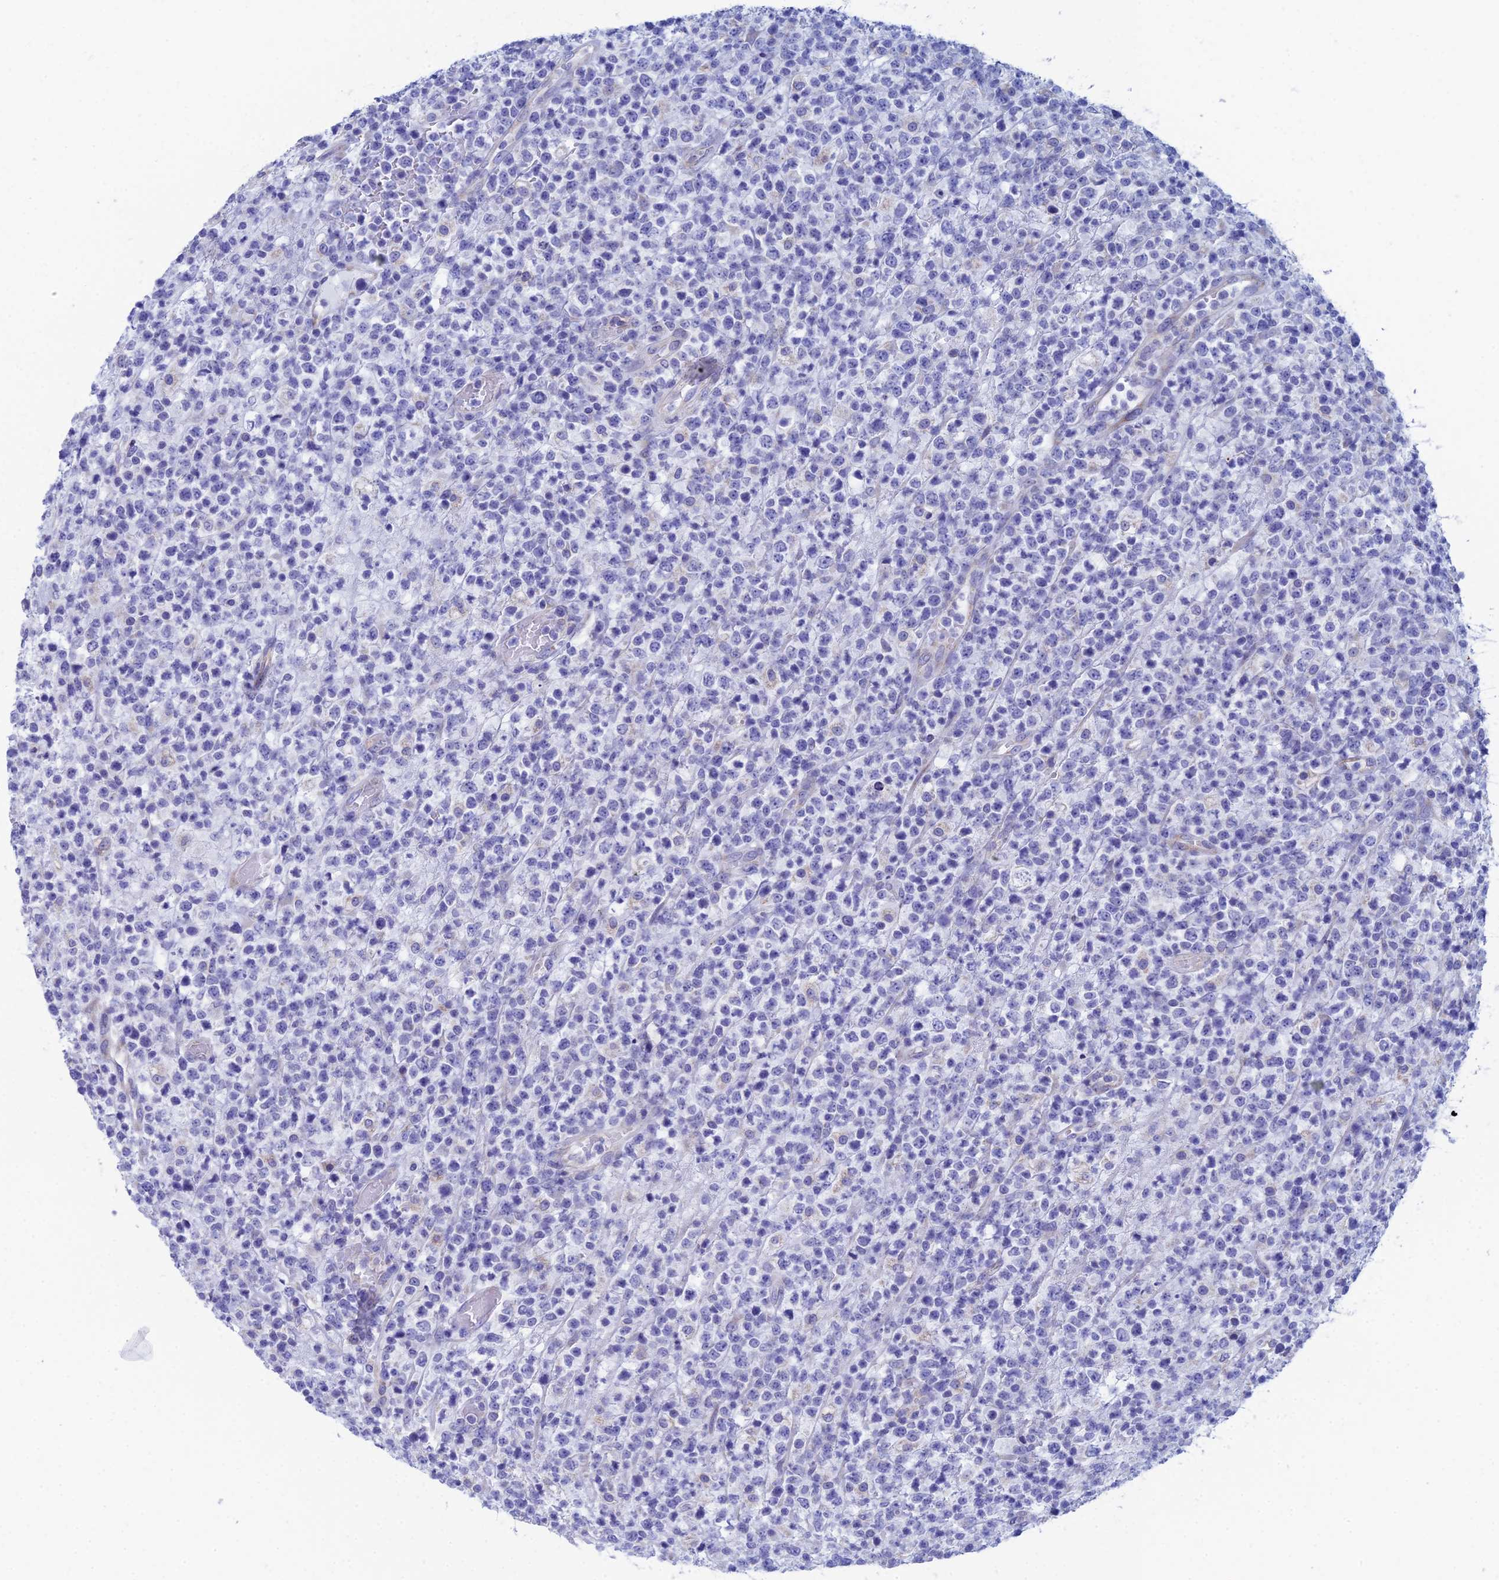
{"staining": {"intensity": "negative", "quantity": "none", "location": "none"}, "tissue": "lymphoma", "cell_type": "Tumor cells", "image_type": "cancer", "snomed": [{"axis": "morphology", "description": "Malignant lymphoma, non-Hodgkin's type, High grade"}, {"axis": "topography", "description": "Colon"}], "caption": "Protein analysis of lymphoma demonstrates no significant expression in tumor cells. Brightfield microscopy of immunohistochemistry (IHC) stained with DAB (3,3'-diaminobenzidine) (brown) and hematoxylin (blue), captured at high magnification.", "gene": "CFAP210", "patient": {"sex": "female", "age": 53}}